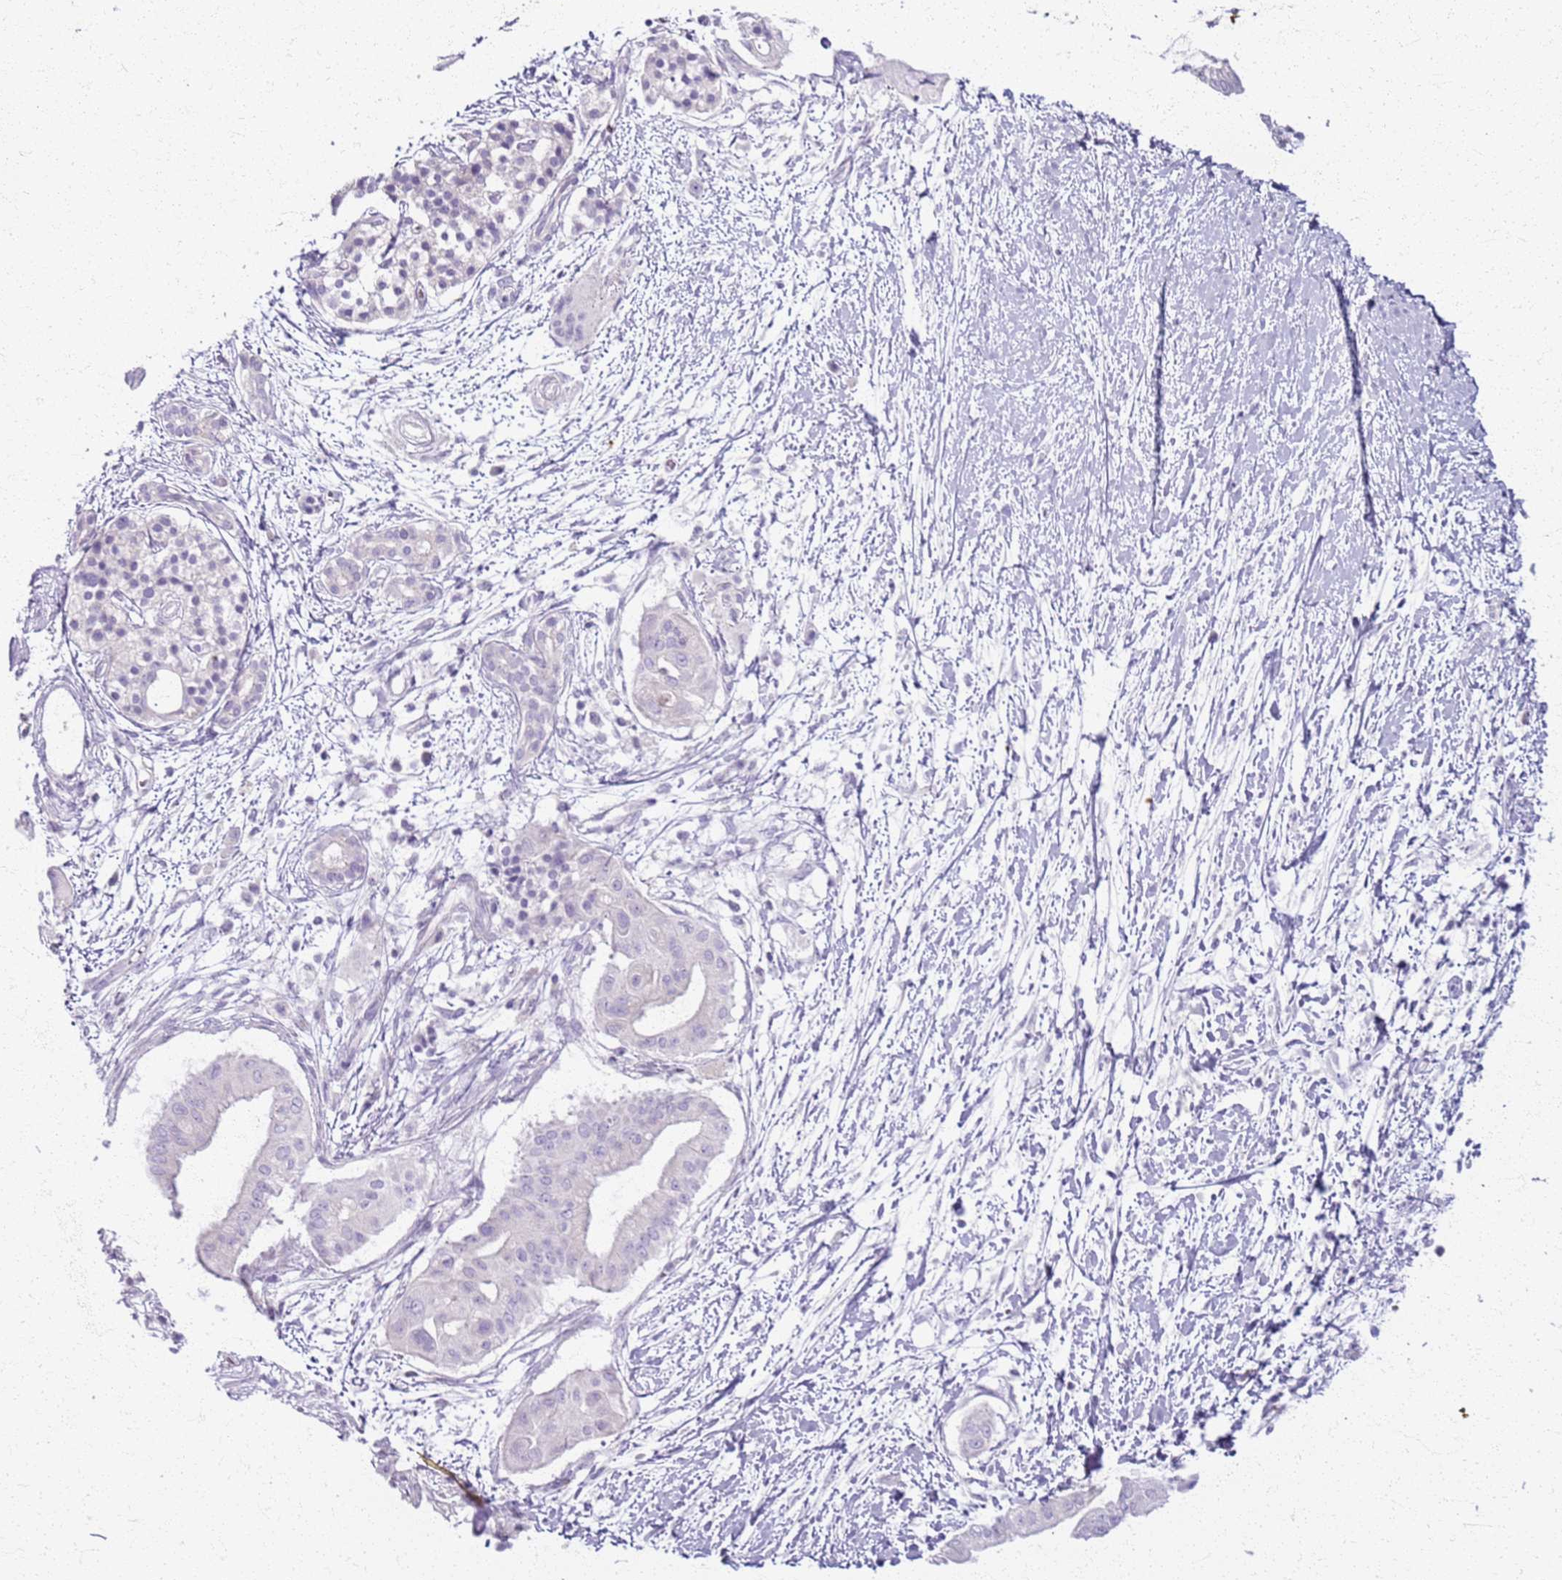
{"staining": {"intensity": "negative", "quantity": "none", "location": "none"}, "tissue": "pancreatic cancer", "cell_type": "Tumor cells", "image_type": "cancer", "snomed": [{"axis": "morphology", "description": "Adenocarcinoma, NOS"}, {"axis": "topography", "description": "Pancreas"}], "caption": "This is an IHC photomicrograph of pancreatic adenocarcinoma. There is no positivity in tumor cells.", "gene": "CSRP3", "patient": {"sex": "male", "age": 68}}